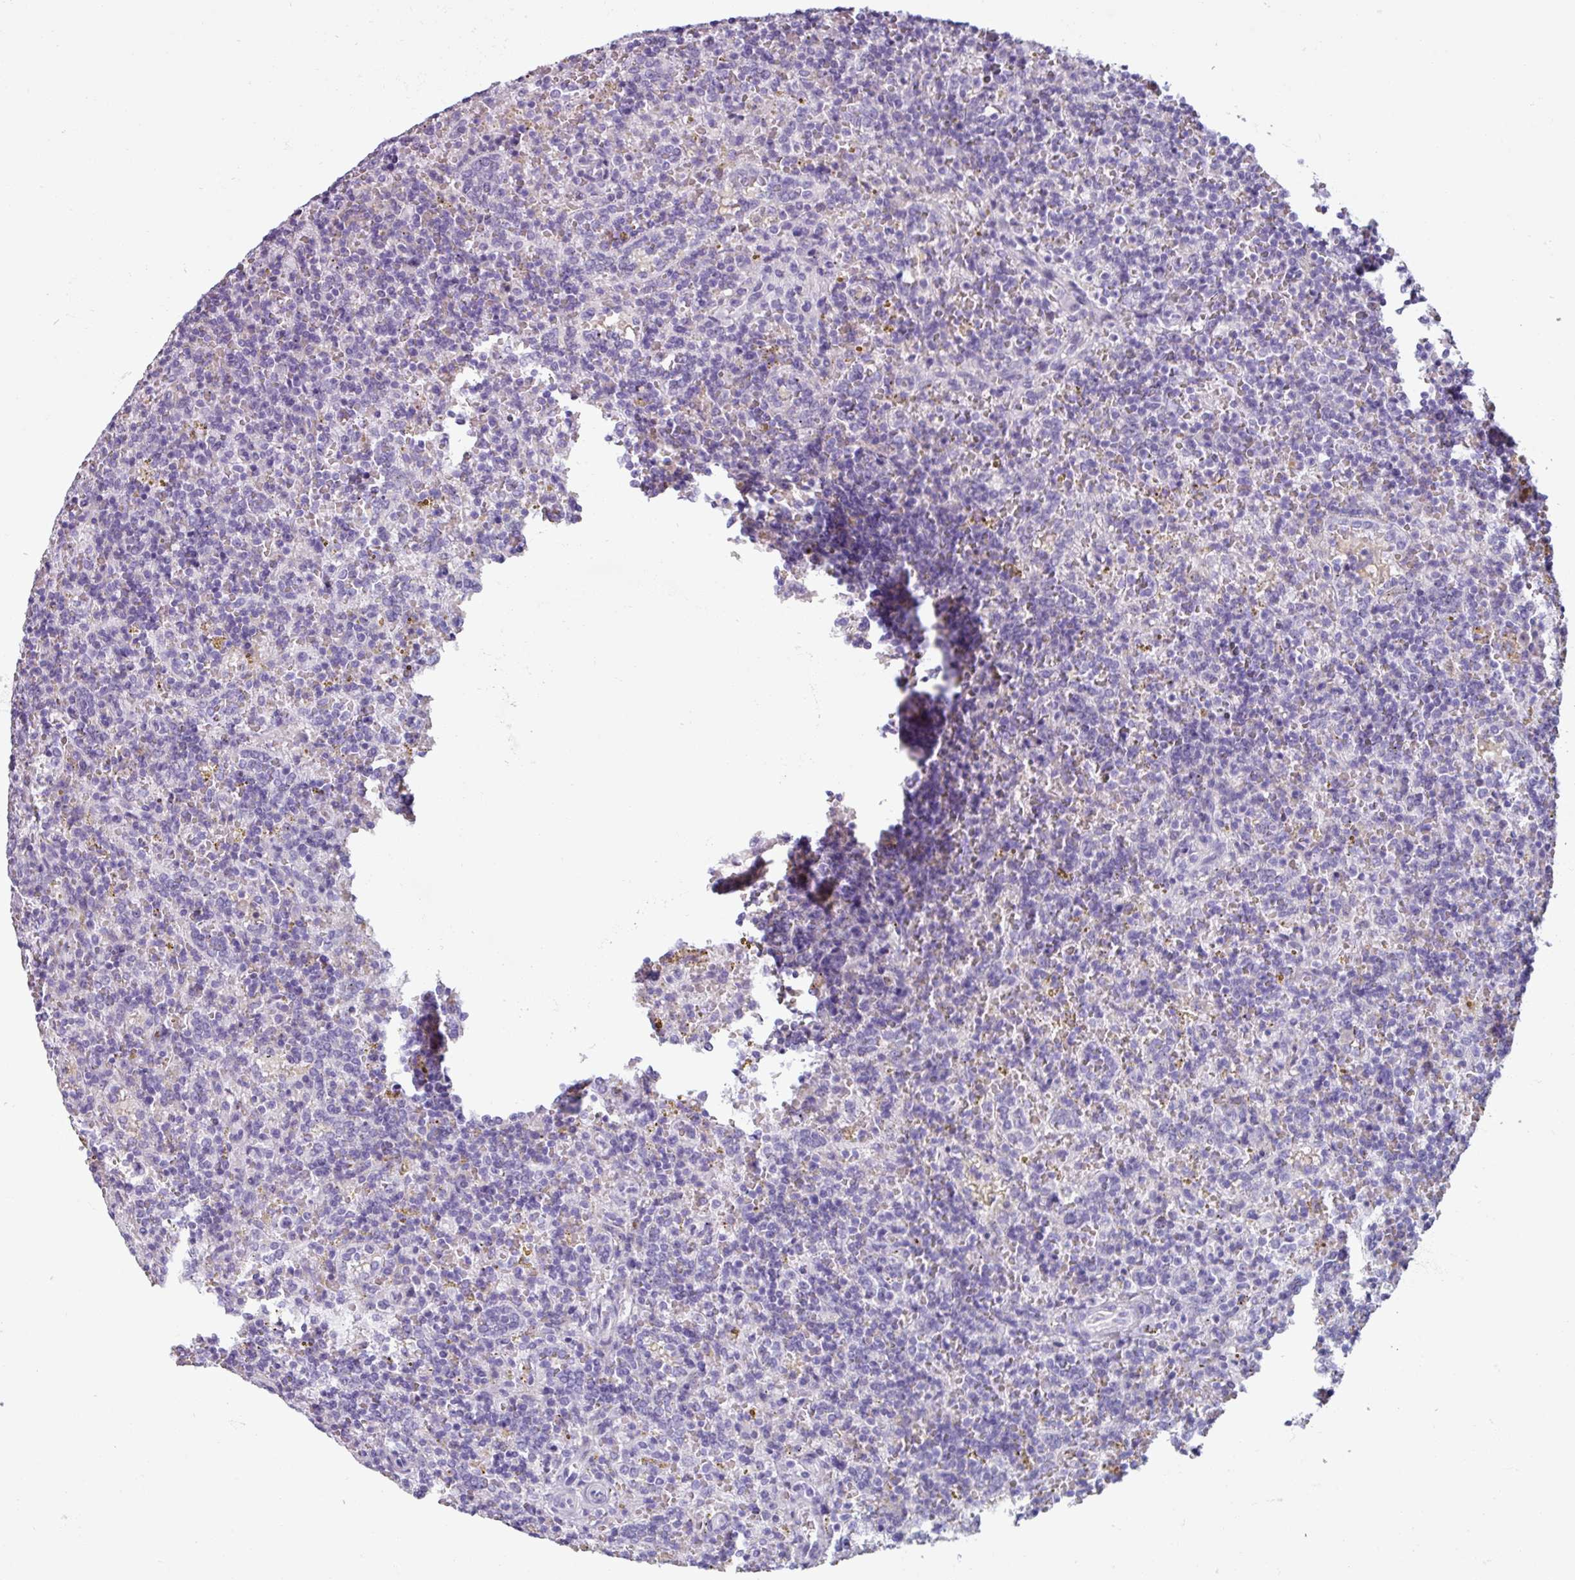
{"staining": {"intensity": "negative", "quantity": "none", "location": "none"}, "tissue": "lymphoma", "cell_type": "Tumor cells", "image_type": "cancer", "snomed": [{"axis": "morphology", "description": "Malignant lymphoma, non-Hodgkin's type, Low grade"}, {"axis": "topography", "description": "Spleen"}], "caption": "Tumor cells are negative for protein expression in human malignant lymphoma, non-Hodgkin's type (low-grade). (IHC, brightfield microscopy, high magnification).", "gene": "SPESP1", "patient": {"sex": "male", "age": 67}}